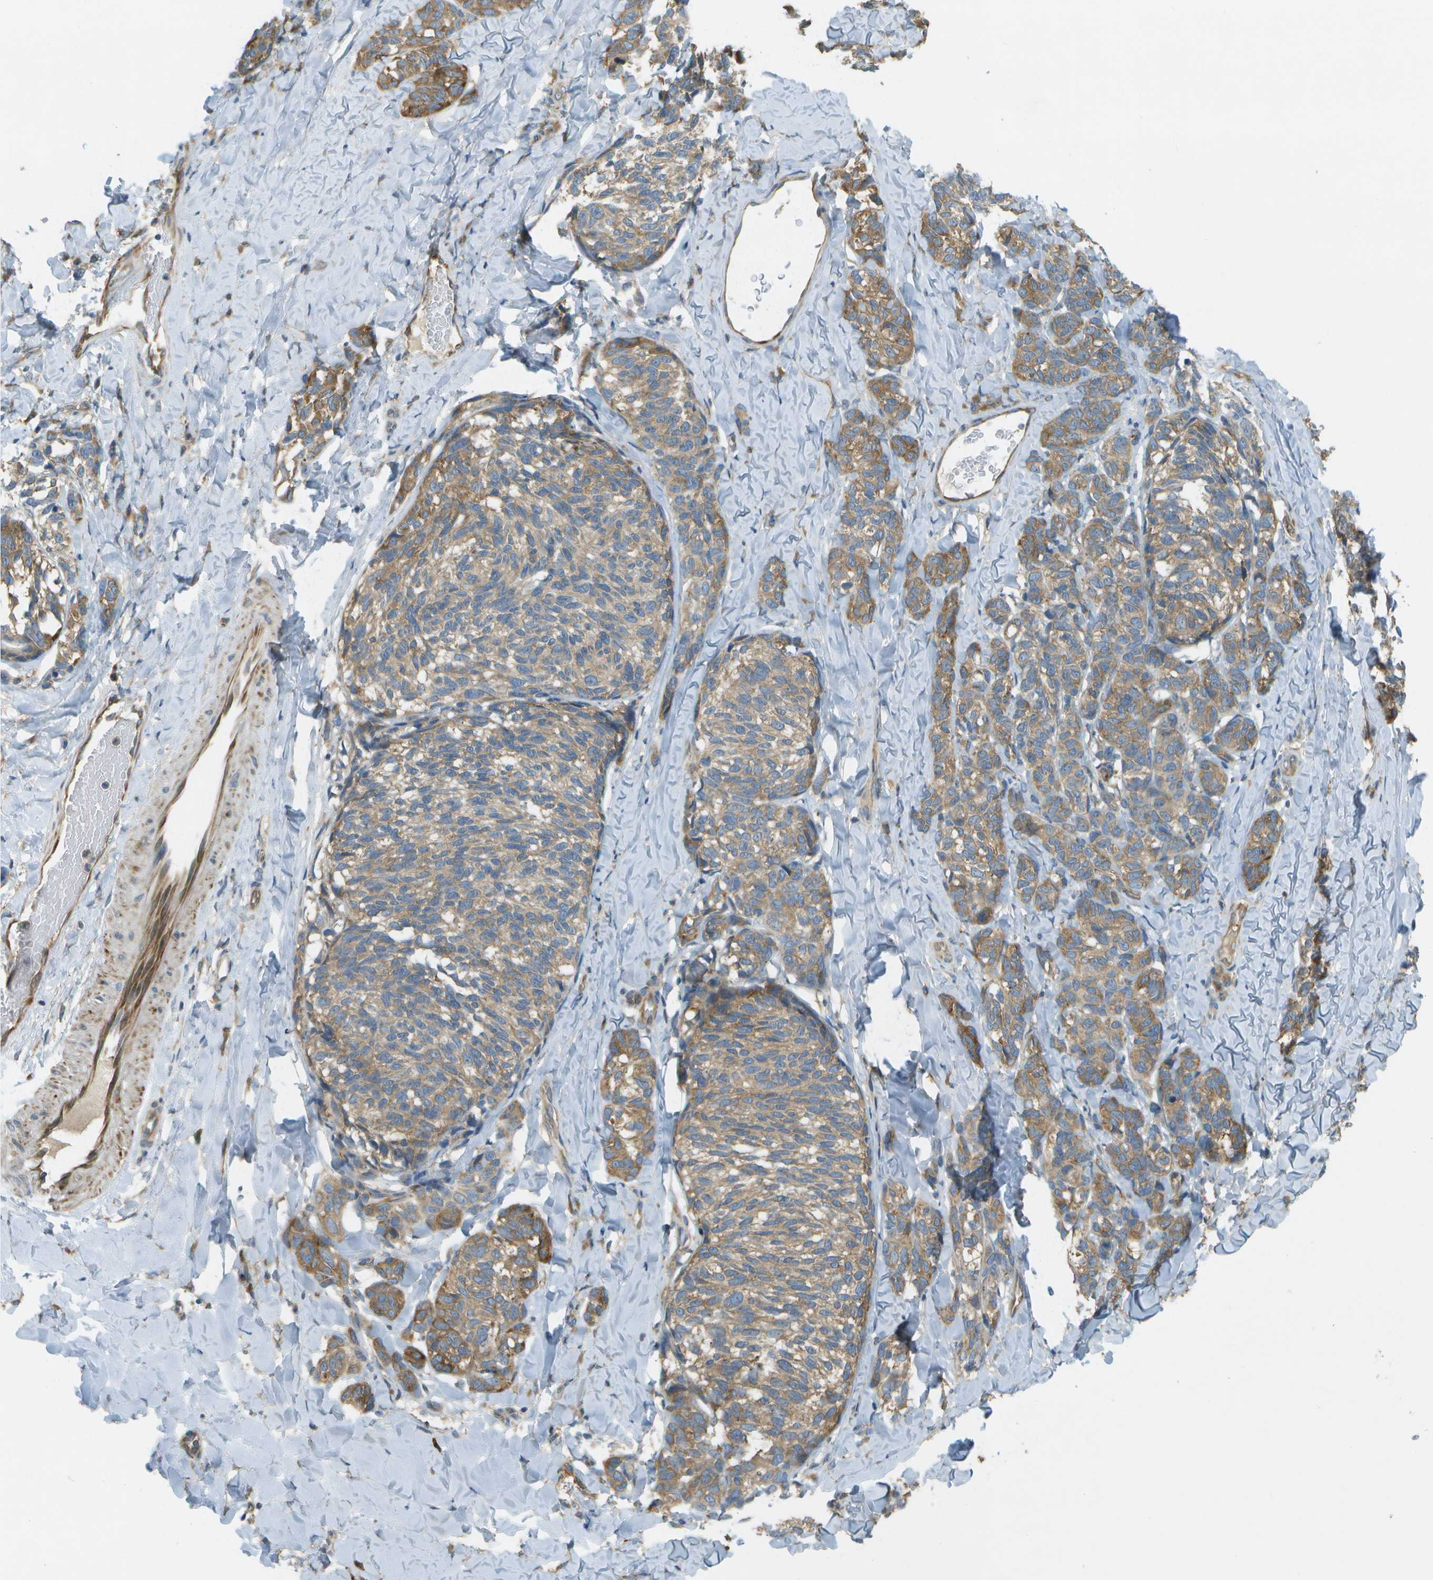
{"staining": {"intensity": "moderate", "quantity": "<25%", "location": "cytoplasmic/membranous"}, "tissue": "melanoma", "cell_type": "Tumor cells", "image_type": "cancer", "snomed": [{"axis": "morphology", "description": "Malignant melanoma, NOS"}, {"axis": "topography", "description": "Skin"}], "caption": "Immunohistochemistry micrograph of neoplastic tissue: human malignant melanoma stained using immunohistochemistry (IHC) demonstrates low levels of moderate protein expression localized specifically in the cytoplasmic/membranous of tumor cells, appearing as a cytoplasmic/membranous brown color.", "gene": "WNK2", "patient": {"sex": "female", "age": 73}}